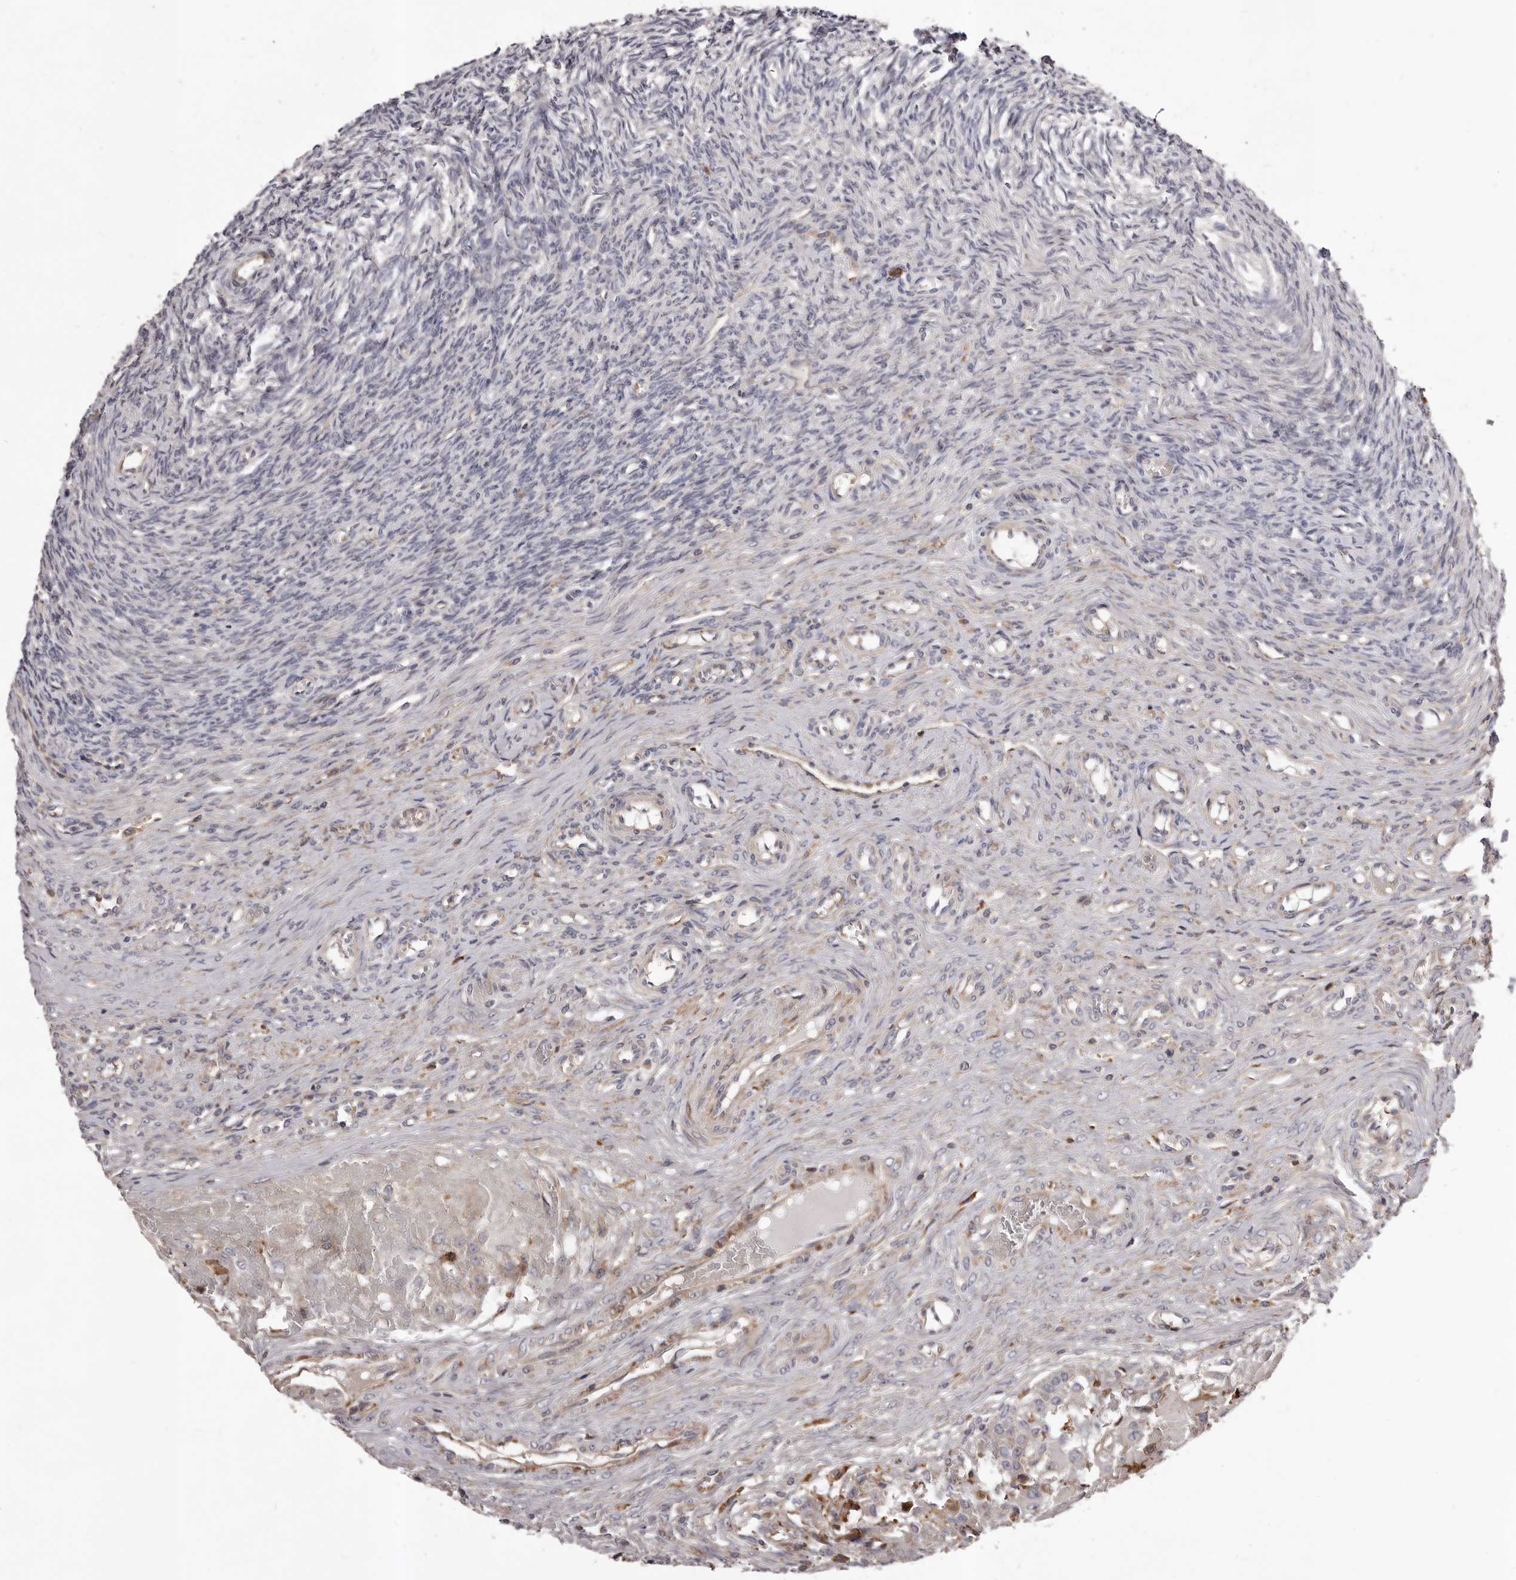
{"staining": {"intensity": "moderate", "quantity": "<25%", "location": "cytoplasmic/membranous"}, "tissue": "ovary", "cell_type": "Follicle cells", "image_type": "normal", "snomed": [{"axis": "morphology", "description": "Adenocarcinoma, NOS"}, {"axis": "topography", "description": "Endometrium"}], "caption": "This image reveals IHC staining of normal human ovary, with low moderate cytoplasmic/membranous expression in approximately <25% of follicle cells.", "gene": "ALPK1", "patient": {"sex": "female", "age": 32}}